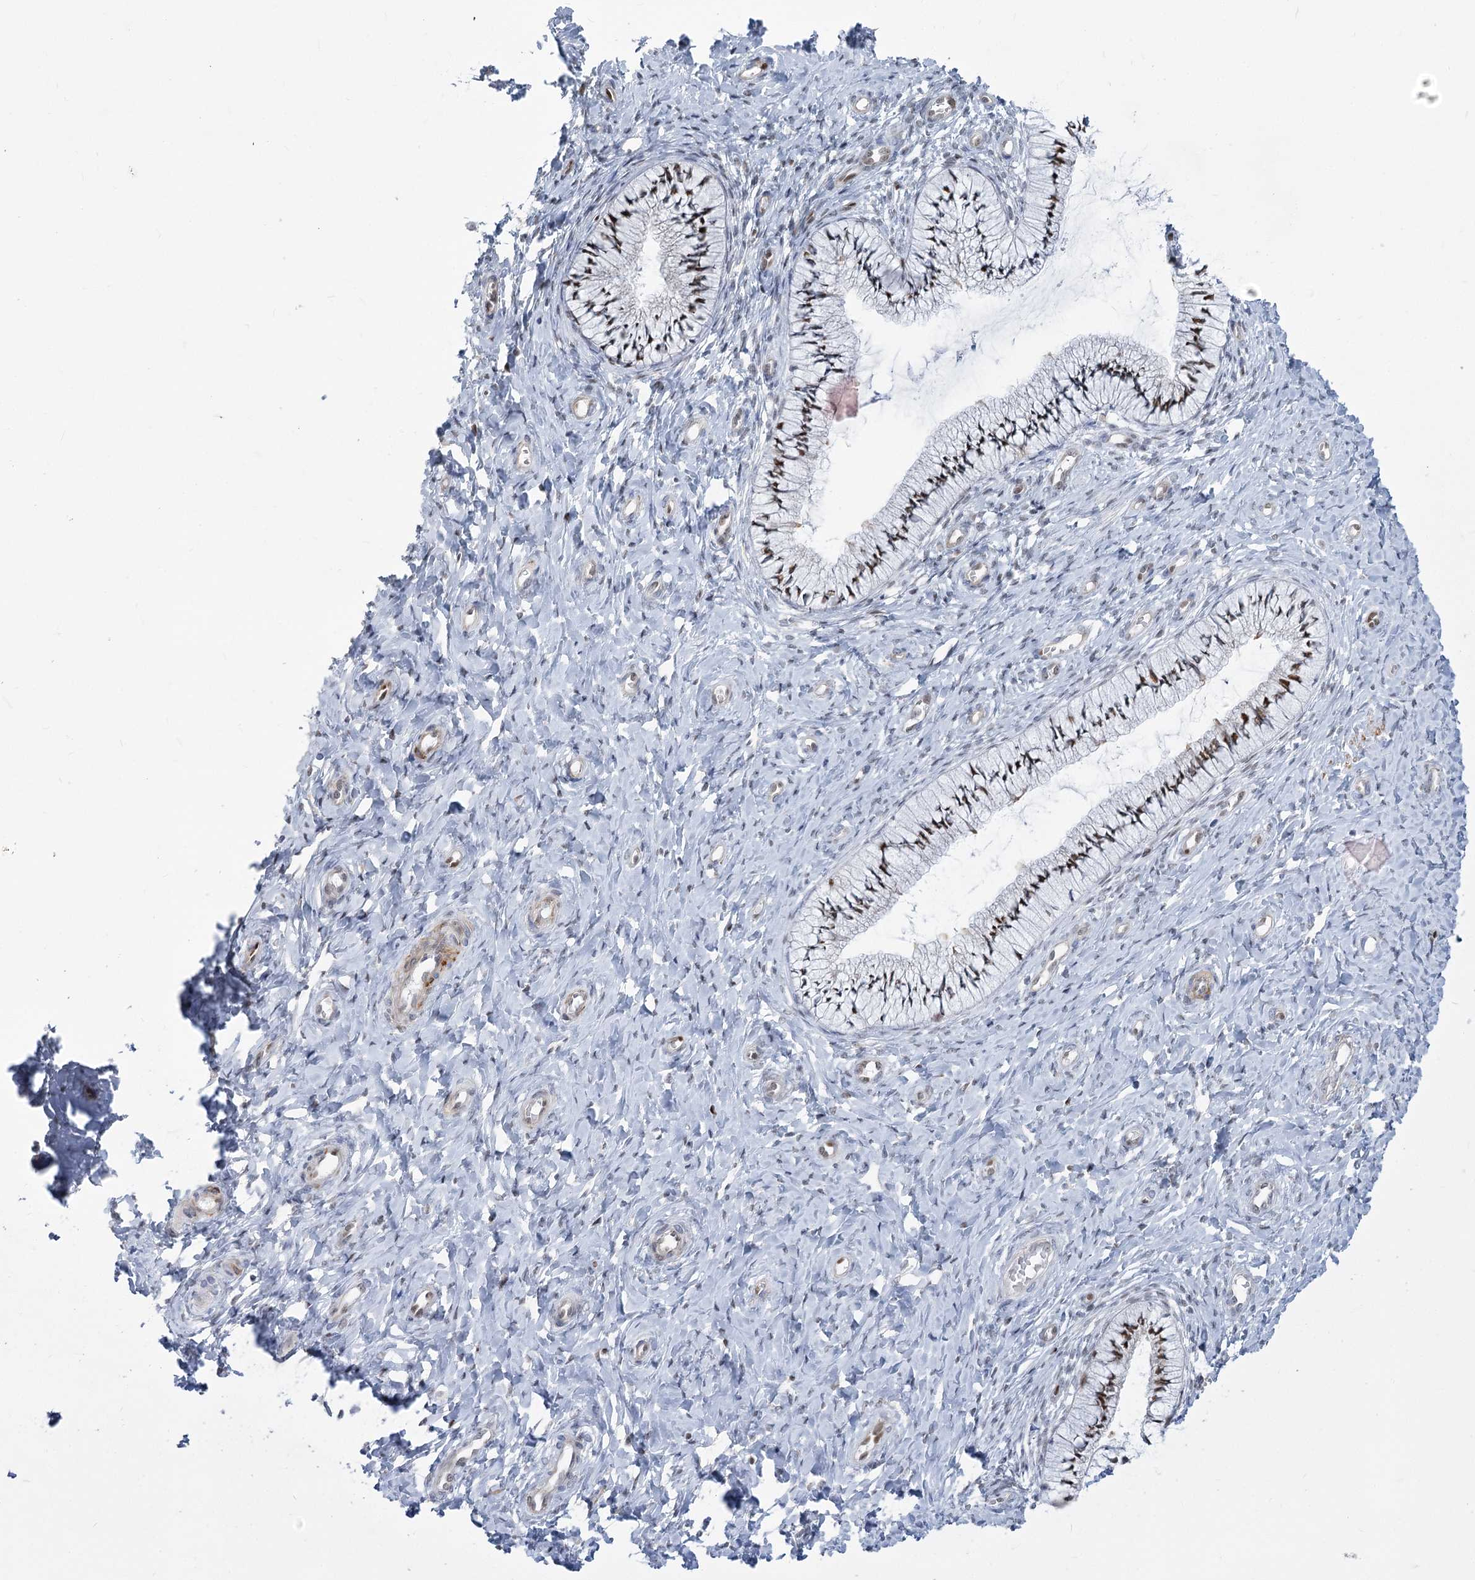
{"staining": {"intensity": "moderate", "quantity": "25%-75%", "location": "nuclear"}, "tissue": "cervix", "cell_type": "Glandular cells", "image_type": "normal", "snomed": [{"axis": "morphology", "description": "Normal tissue, NOS"}, {"axis": "topography", "description": "Cervix"}], "caption": "Protein expression analysis of normal cervix demonstrates moderate nuclear expression in approximately 25%-75% of glandular cells. (IHC, brightfield microscopy, high magnification).", "gene": "ARSI", "patient": {"sex": "female", "age": 36}}